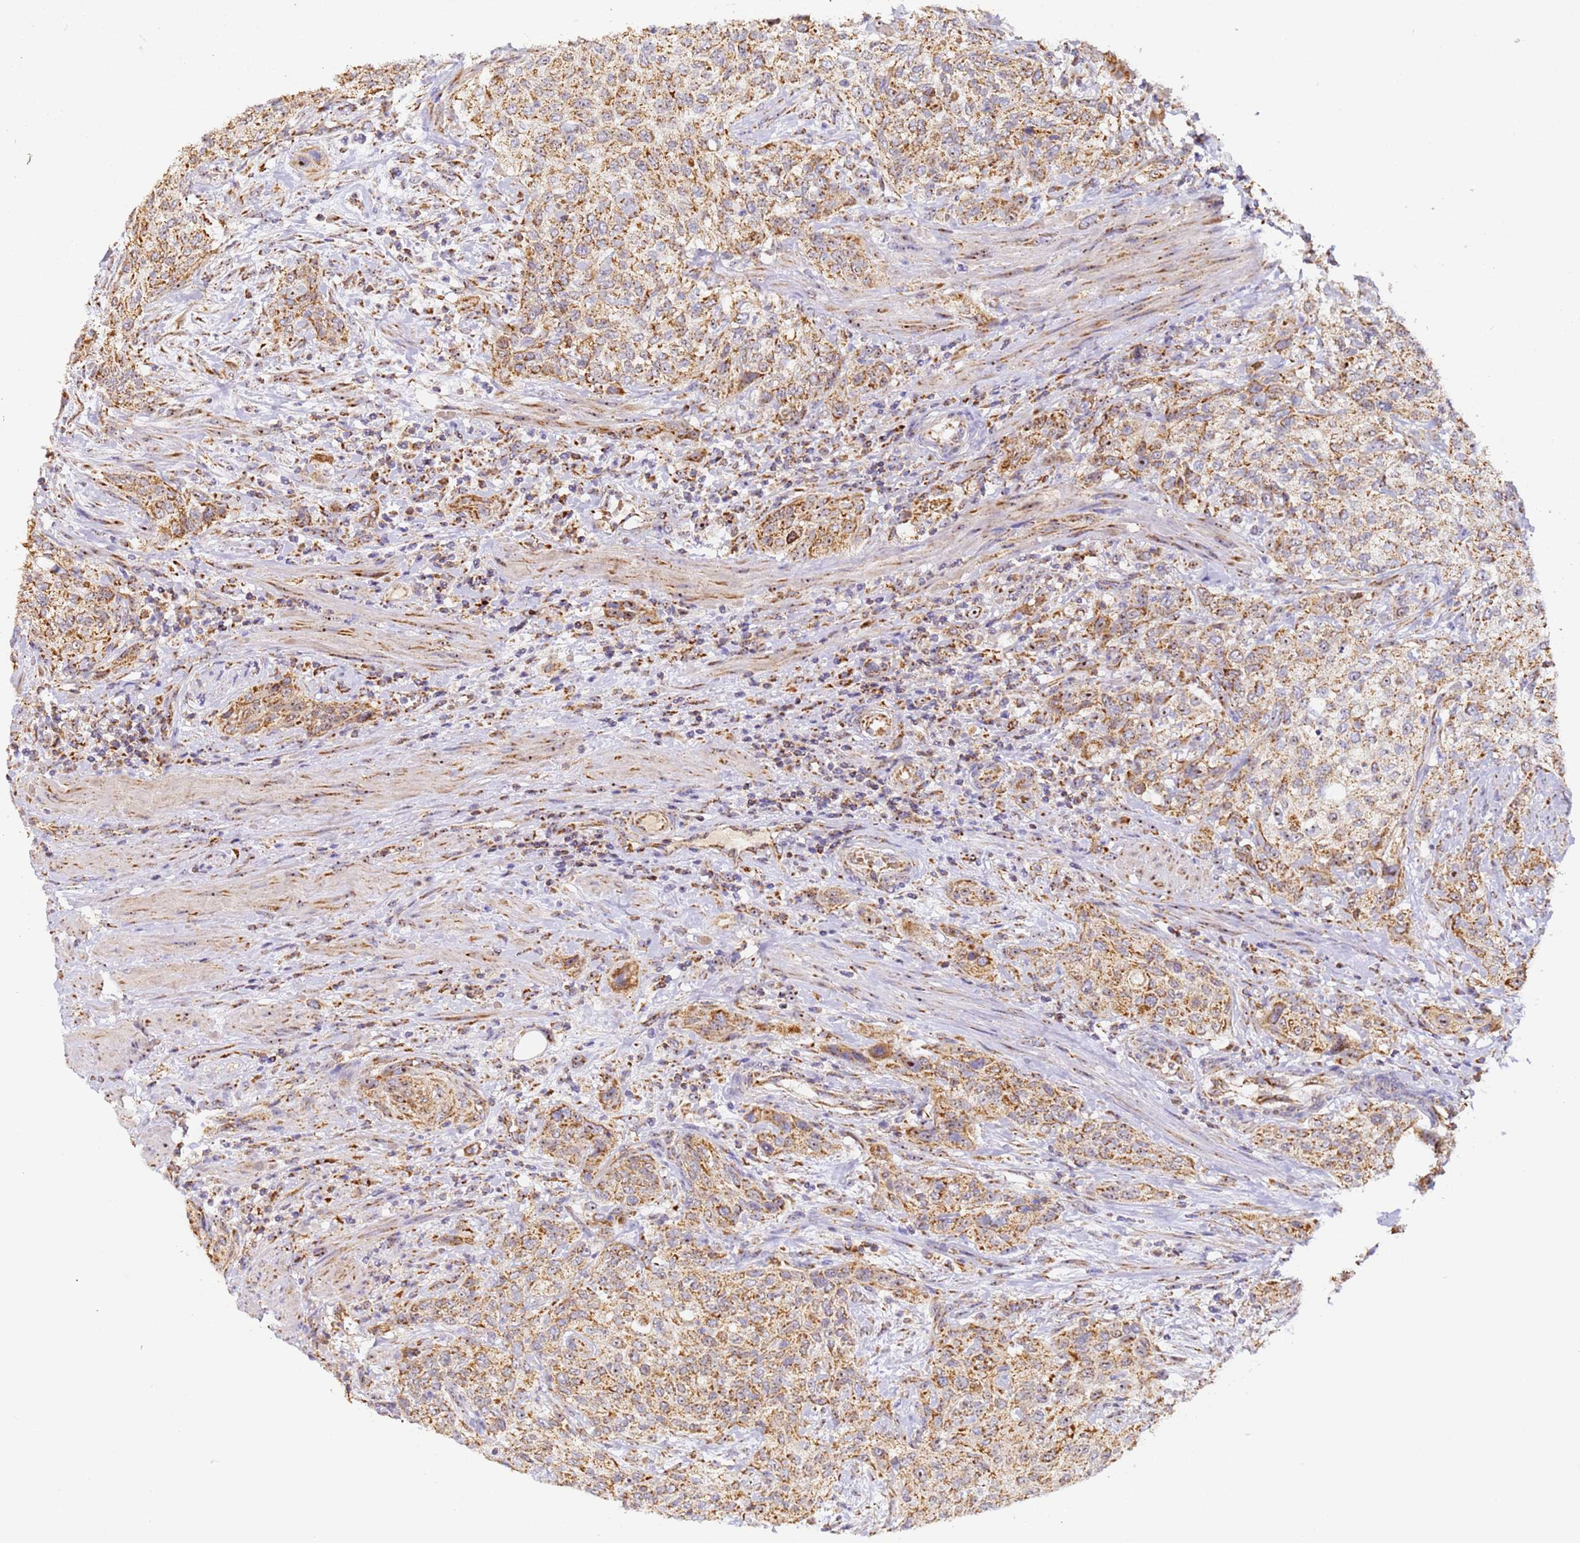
{"staining": {"intensity": "moderate", "quantity": ">75%", "location": "cytoplasmic/membranous"}, "tissue": "urothelial cancer", "cell_type": "Tumor cells", "image_type": "cancer", "snomed": [{"axis": "morphology", "description": "Normal tissue, NOS"}, {"axis": "morphology", "description": "Urothelial carcinoma, NOS"}, {"axis": "topography", "description": "Urinary bladder"}, {"axis": "topography", "description": "Peripheral nerve tissue"}], "caption": "DAB (3,3'-diaminobenzidine) immunohistochemical staining of urothelial cancer displays moderate cytoplasmic/membranous protein positivity in about >75% of tumor cells. The staining was performed using DAB to visualize the protein expression in brown, while the nuclei were stained in blue with hematoxylin (Magnification: 20x).", "gene": "FRG2C", "patient": {"sex": "male", "age": 35}}